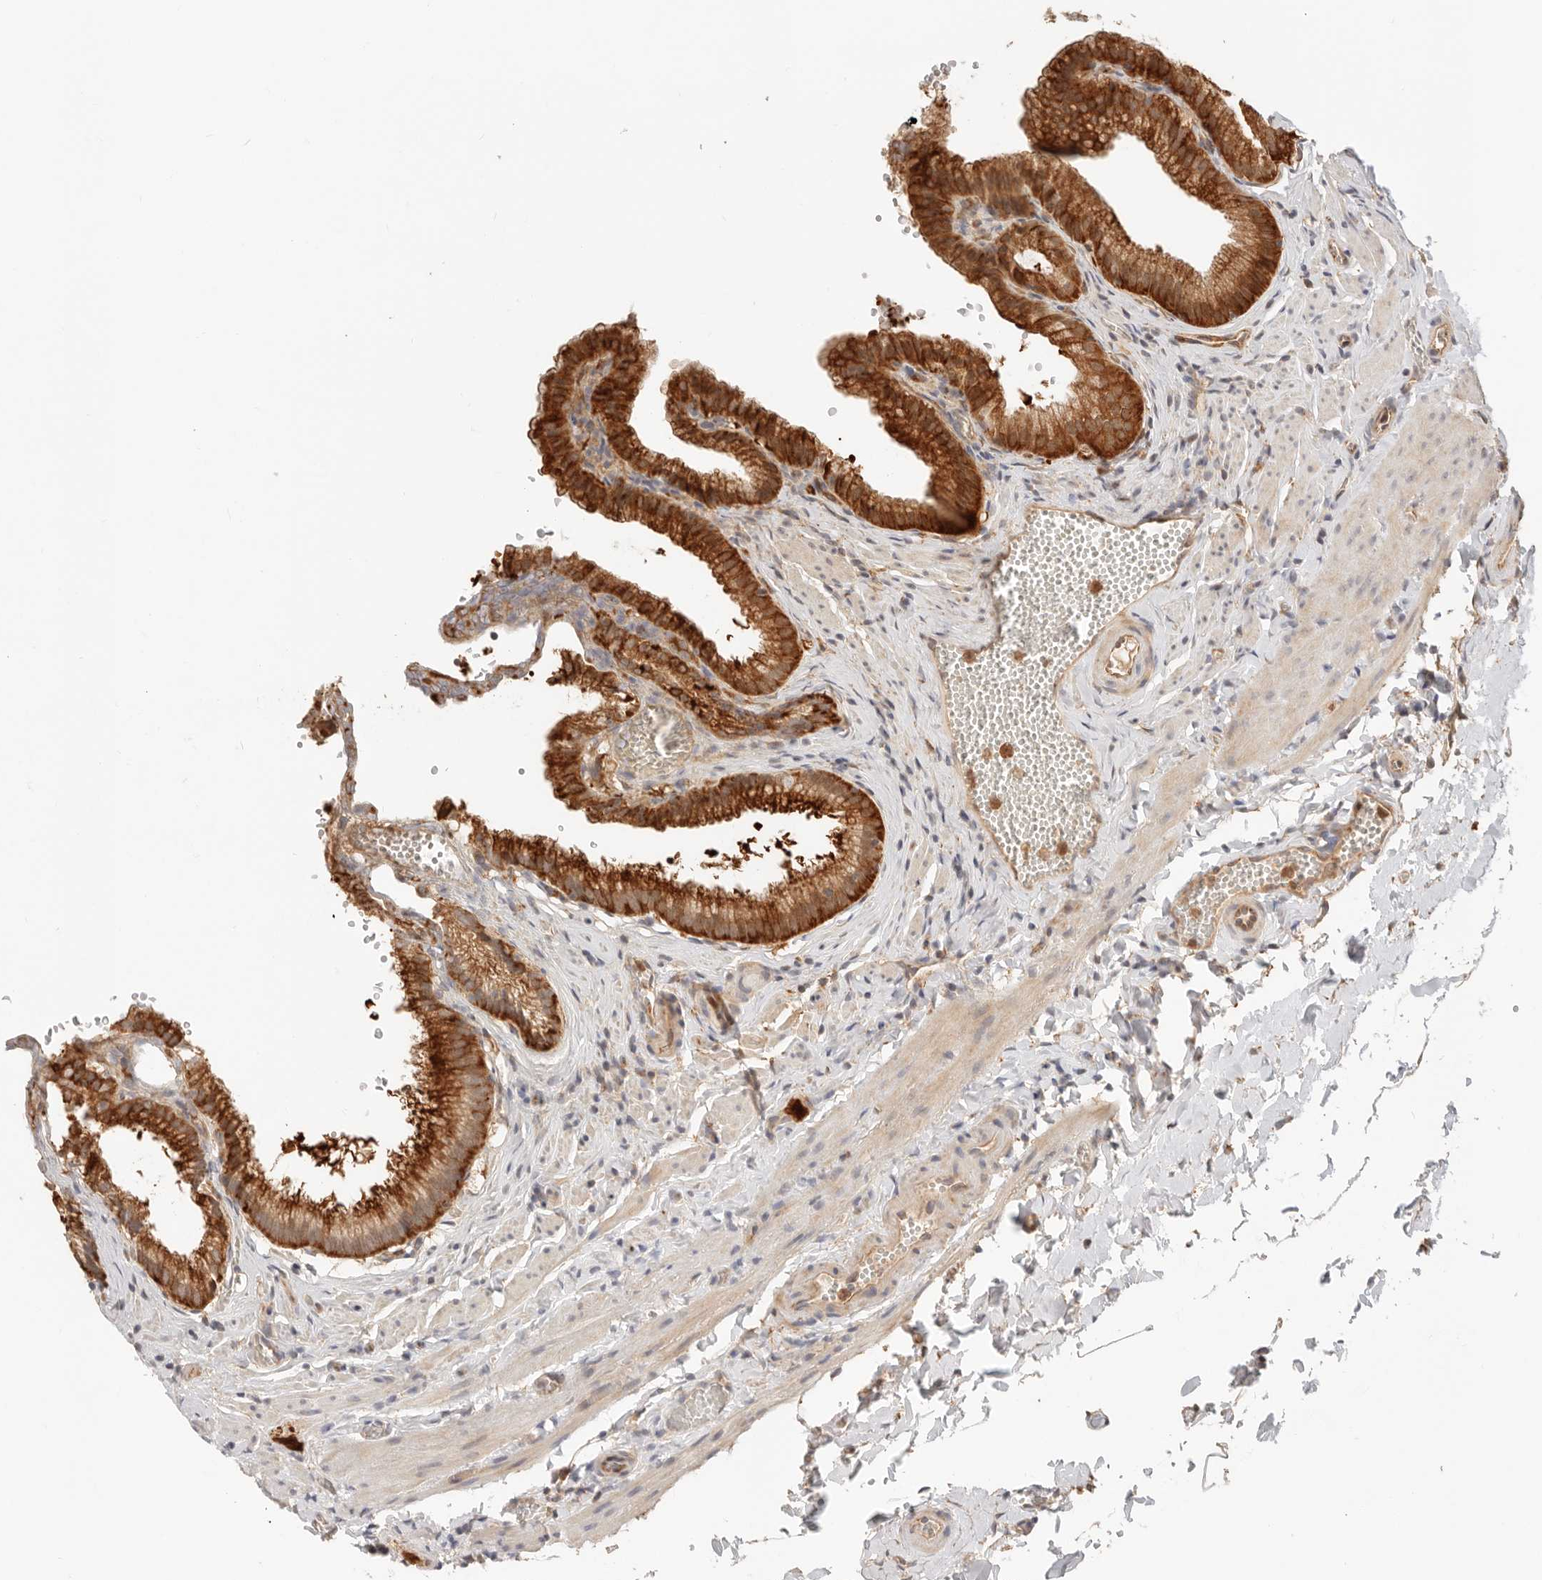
{"staining": {"intensity": "strong", "quantity": ">75%", "location": "cytoplasmic/membranous"}, "tissue": "gallbladder", "cell_type": "Glandular cells", "image_type": "normal", "snomed": [{"axis": "morphology", "description": "Normal tissue, NOS"}, {"axis": "topography", "description": "Gallbladder"}], "caption": "DAB (3,3'-diaminobenzidine) immunohistochemical staining of normal human gallbladder demonstrates strong cytoplasmic/membranous protein positivity in approximately >75% of glandular cells. The protein is shown in brown color, while the nuclei are stained blue.", "gene": "HEXD", "patient": {"sex": "male", "age": 38}}